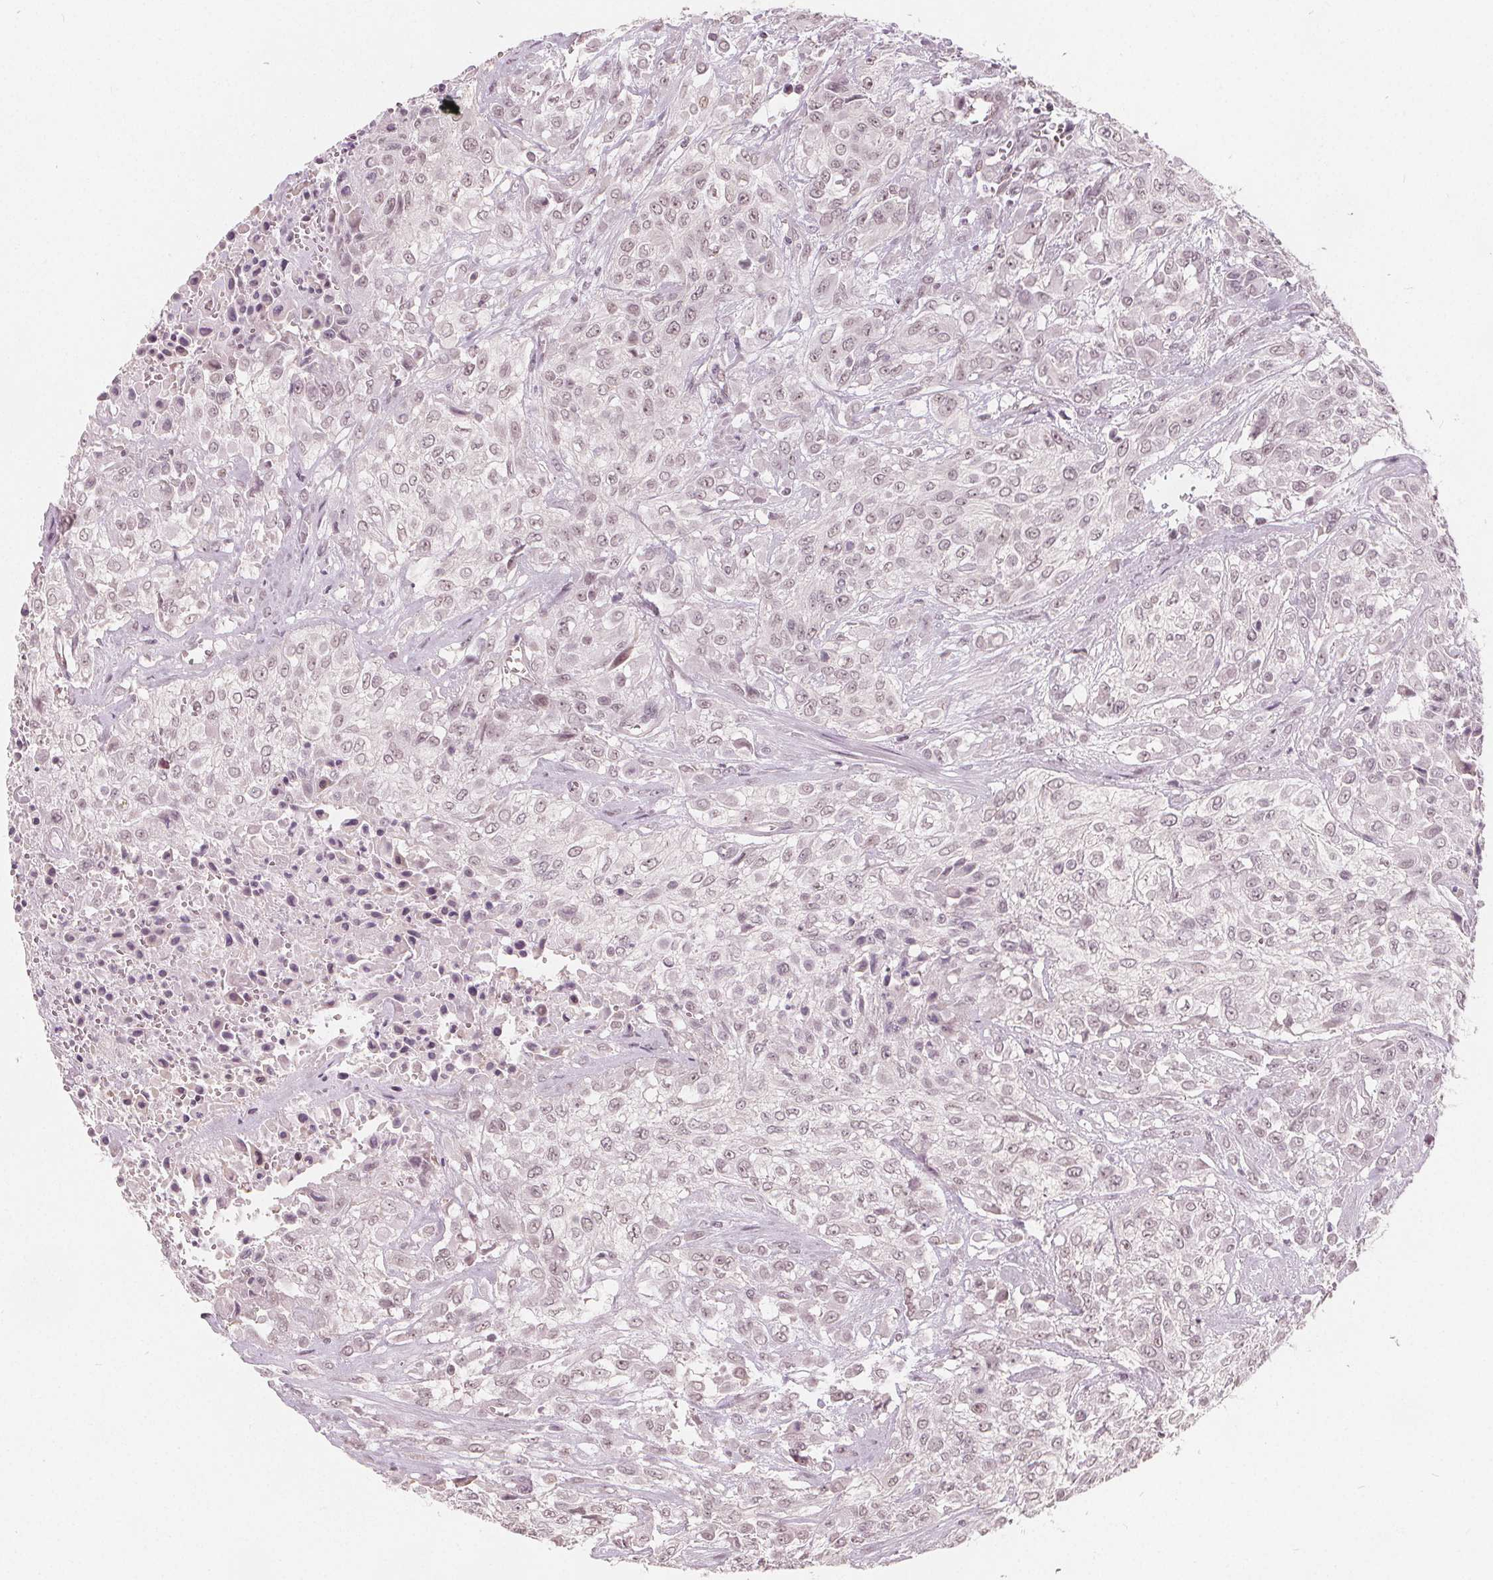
{"staining": {"intensity": "weak", "quantity": "25%-75%", "location": "nuclear"}, "tissue": "urothelial cancer", "cell_type": "Tumor cells", "image_type": "cancer", "snomed": [{"axis": "morphology", "description": "Urothelial carcinoma, High grade"}, {"axis": "topography", "description": "Urinary bladder"}], "caption": "Tumor cells show weak nuclear staining in approximately 25%-75% of cells in urothelial cancer. (DAB IHC, brown staining for protein, blue staining for nuclei).", "gene": "NUP210L", "patient": {"sex": "male", "age": 57}}